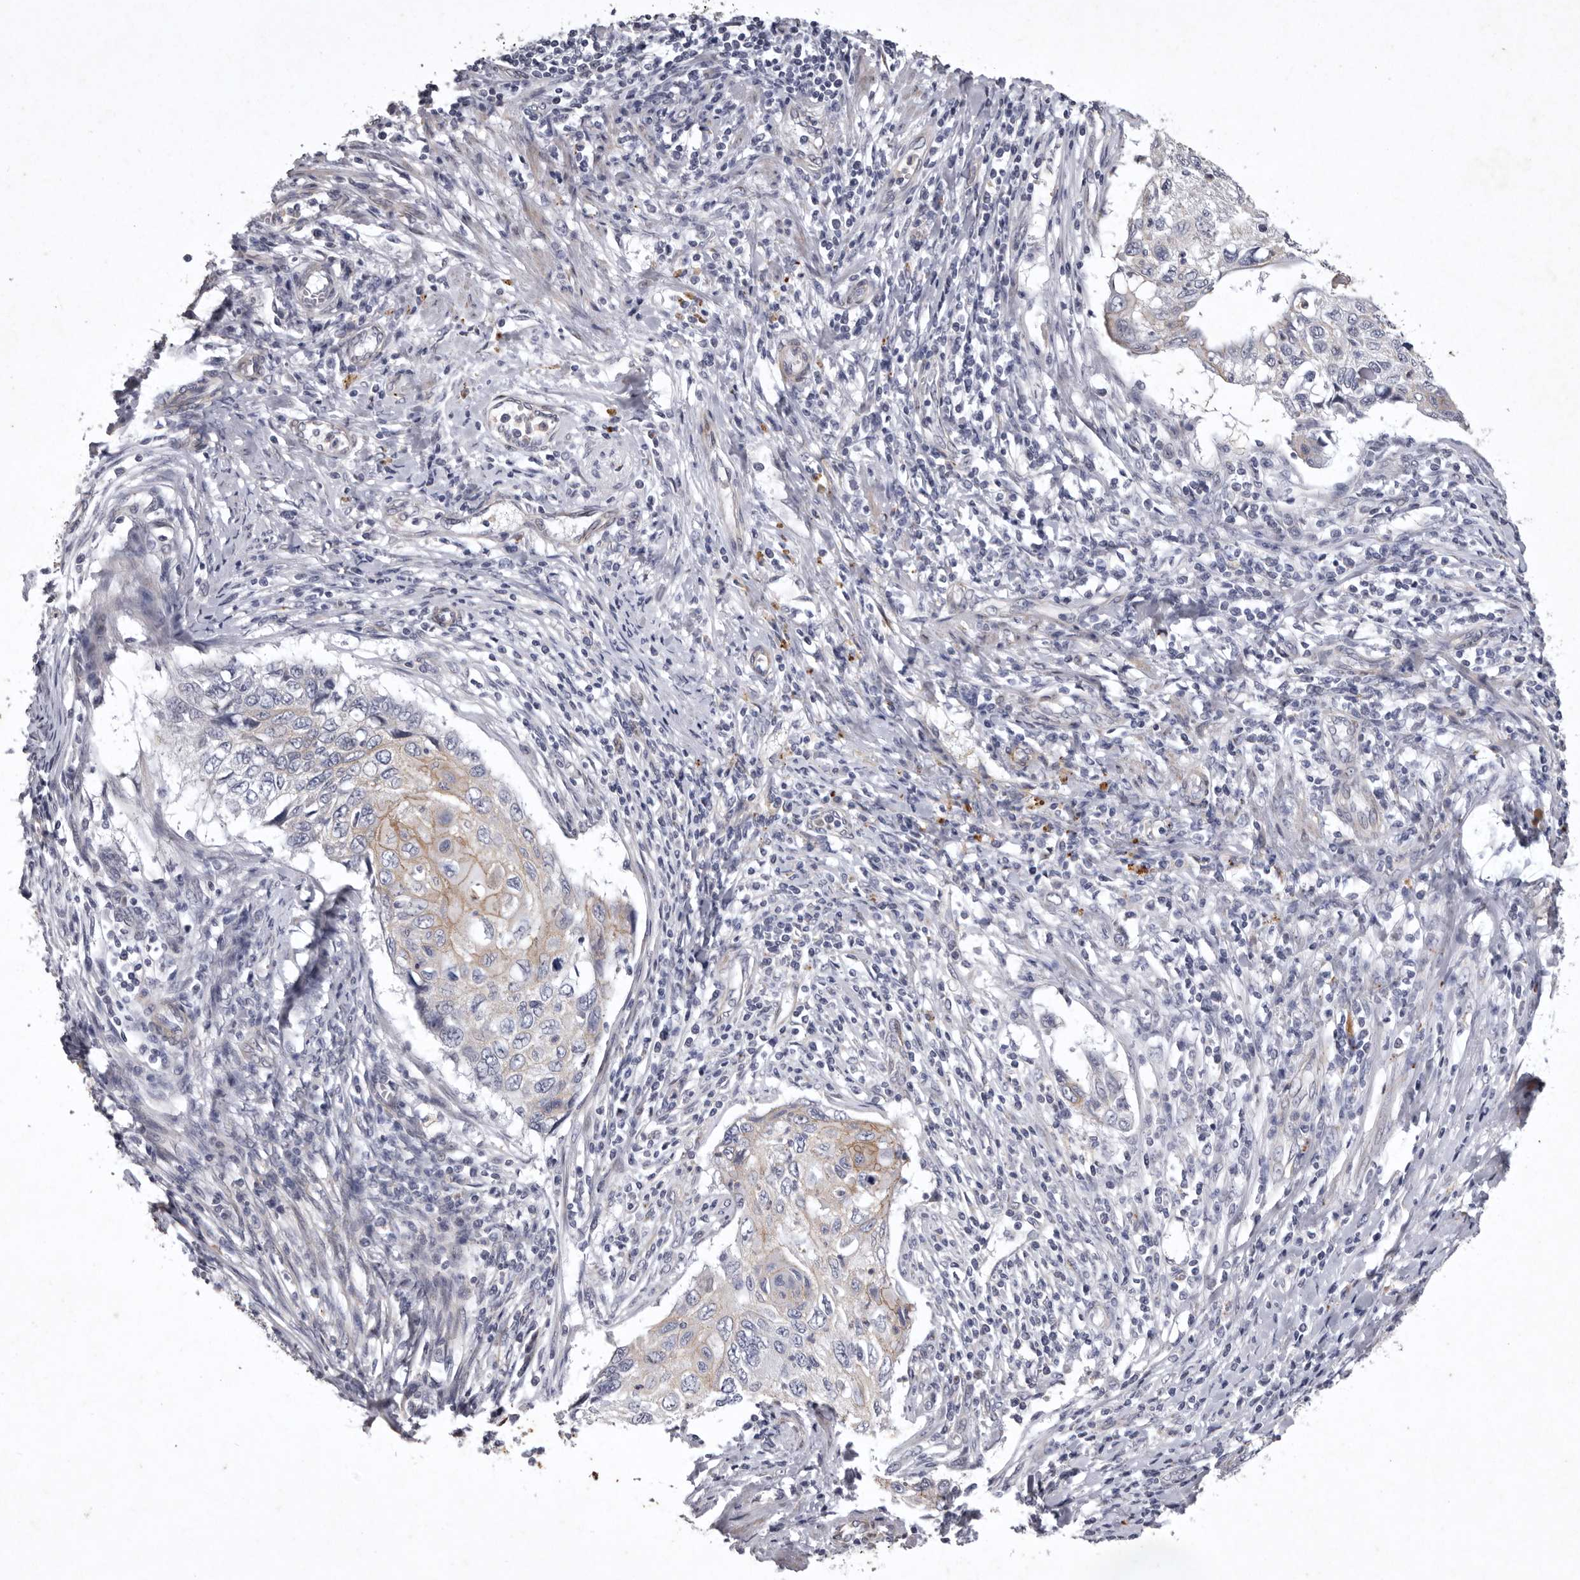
{"staining": {"intensity": "weak", "quantity": "25%-75%", "location": "cytoplasmic/membranous"}, "tissue": "cervical cancer", "cell_type": "Tumor cells", "image_type": "cancer", "snomed": [{"axis": "morphology", "description": "Squamous cell carcinoma, NOS"}, {"axis": "topography", "description": "Cervix"}], "caption": "Immunohistochemistry (DAB) staining of human cervical cancer (squamous cell carcinoma) shows weak cytoplasmic/membranous protein staining in about 25%-75% of tumor cells.", "gene": "NKAIN4", "patient": {"sex": "female", "age": 70}}